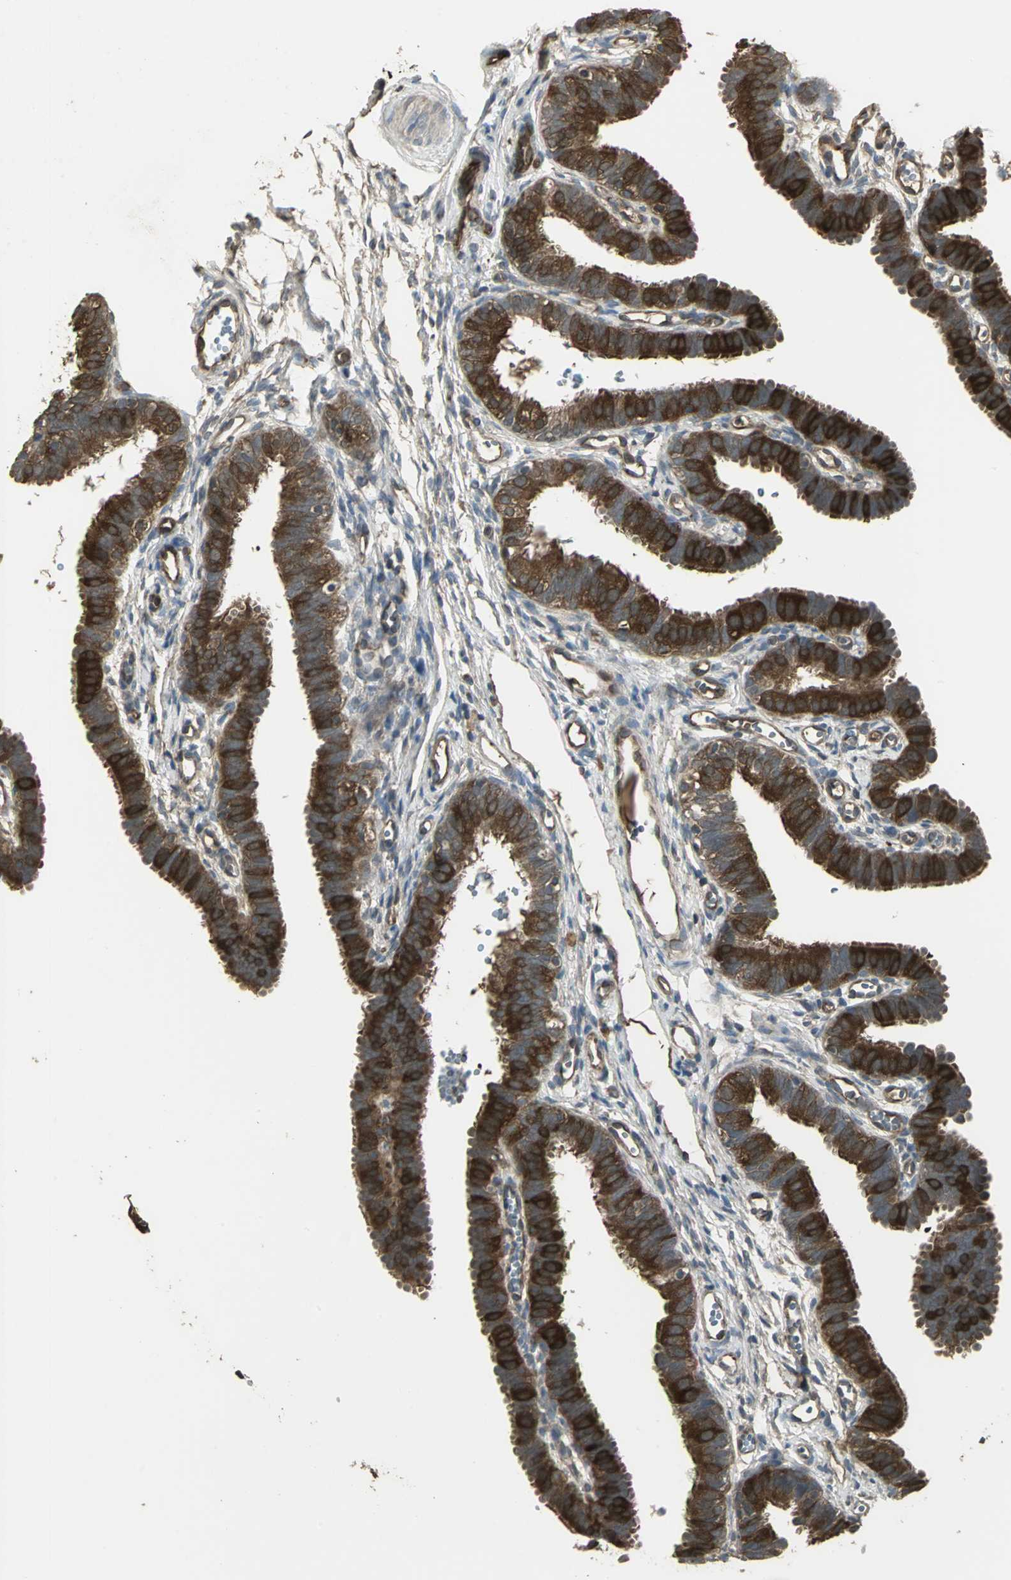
{"staining": {"intensity": "strong", "quantity": ">75%", "location": "cytoplasmic/membranous"}, "tissue": "fallopian tube", "cell_type": "Glandular cells", "image_type": "normal", "snomed": [{"axis": "morphology", "description": "Normal tissue, NOS"}, {"axis": "topography", "description": "Fallopian tube"}, {"axis": "topography", "description": "Placenta"}], "caption": "Immunohistochemistry micrograph of normal human fallopian tube stained for a protein (brown), which shows high levels of strong cytoplasmic/membranous staining in approximately >75% of glandular cells.", "gene": "PRXL2B", "patient": {"sex": "female", "age": 34}}